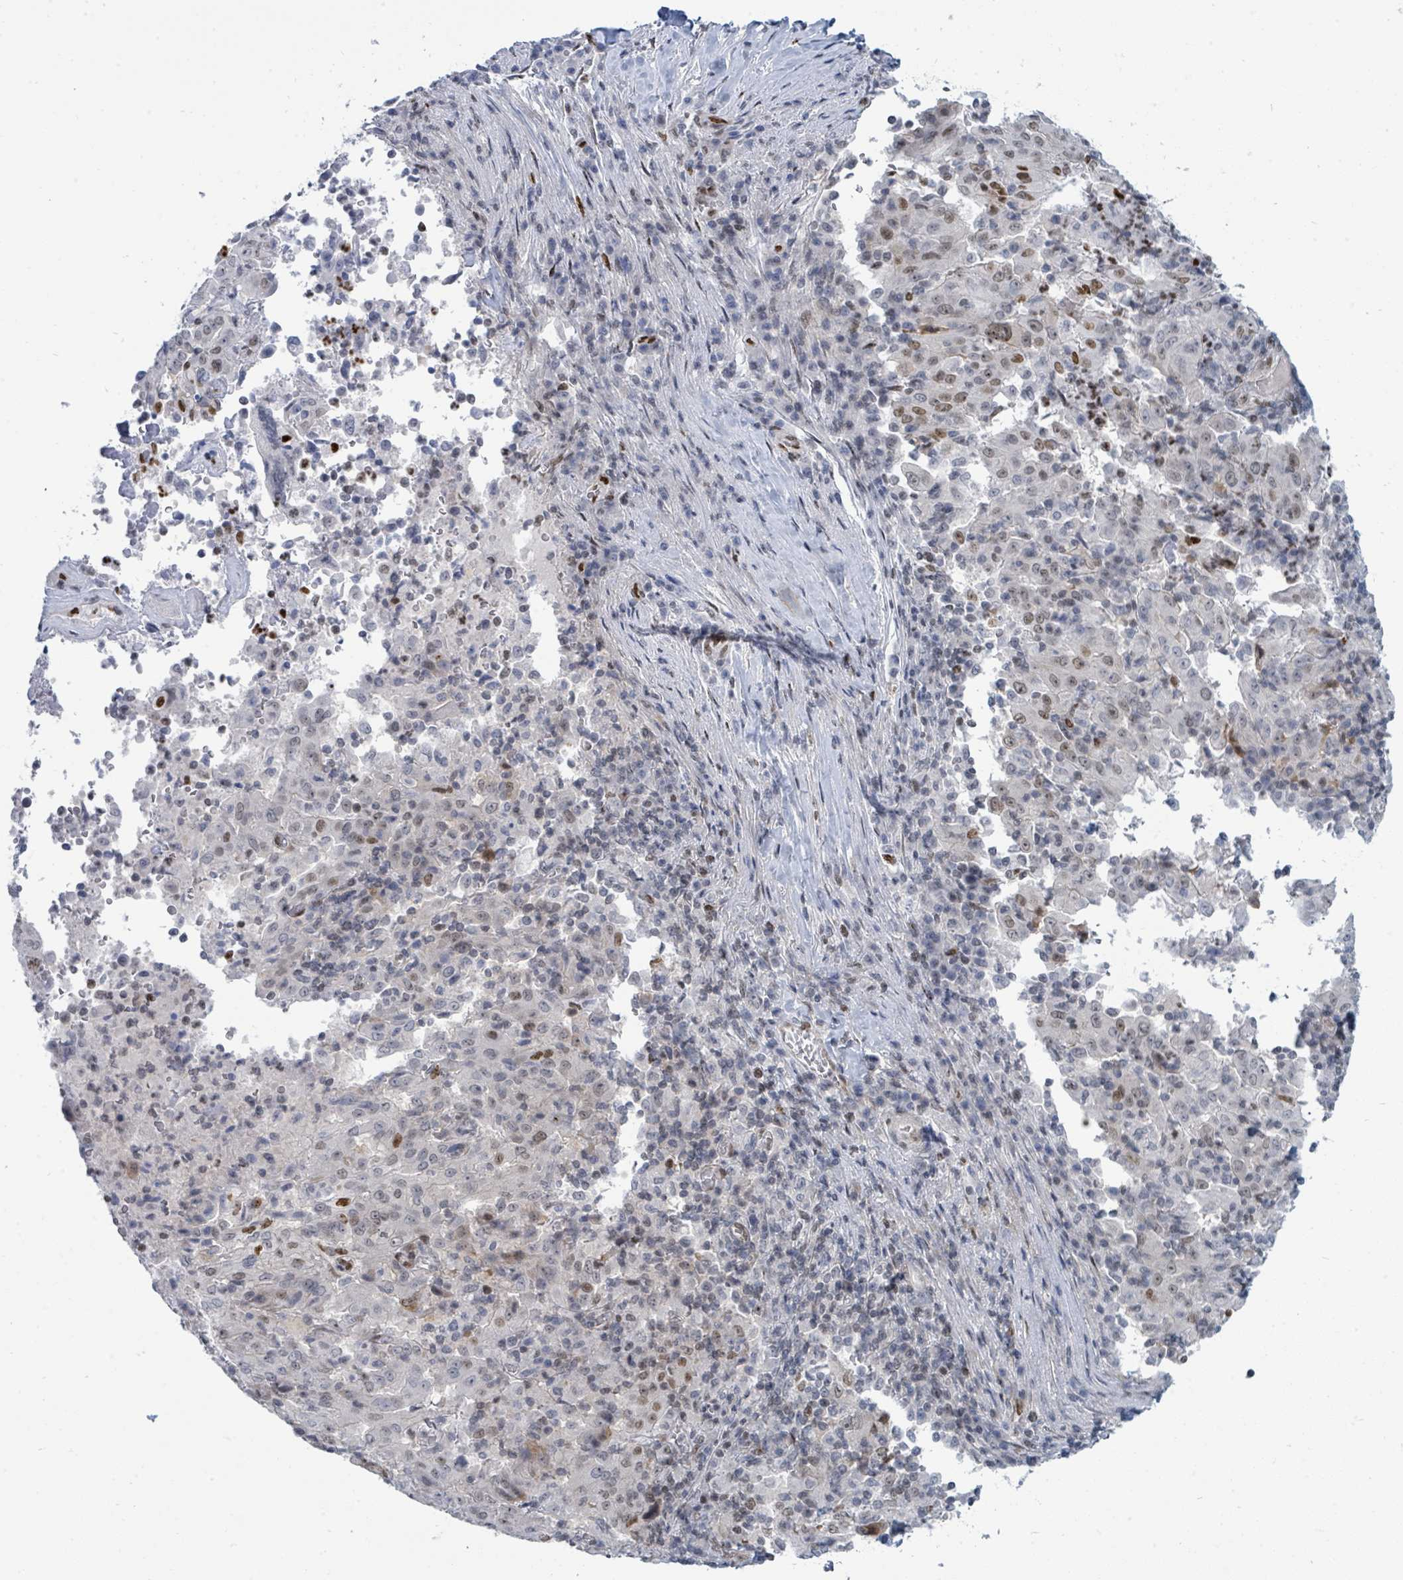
{"staining": {"intensity": "moderate", "quantity": "<25%", "location": "nuclear"}, "tissue": "pancreatic cancer", "cell_type": "Tumor cells", "image_type": "cancer", "snomed": [{"axis": "morphology", "description": "Adenocarcinoma, NOS"}, {"axis": "topography", "description": "Pancreas"}], "caption": "Pancreatic adenocarcinoma stained for a protein (brown) shows moderate nuclear positive expression in about <25% of tumor cells.", "gene": "SUMO4", "patient": {"sex": "male", "age": 63}}